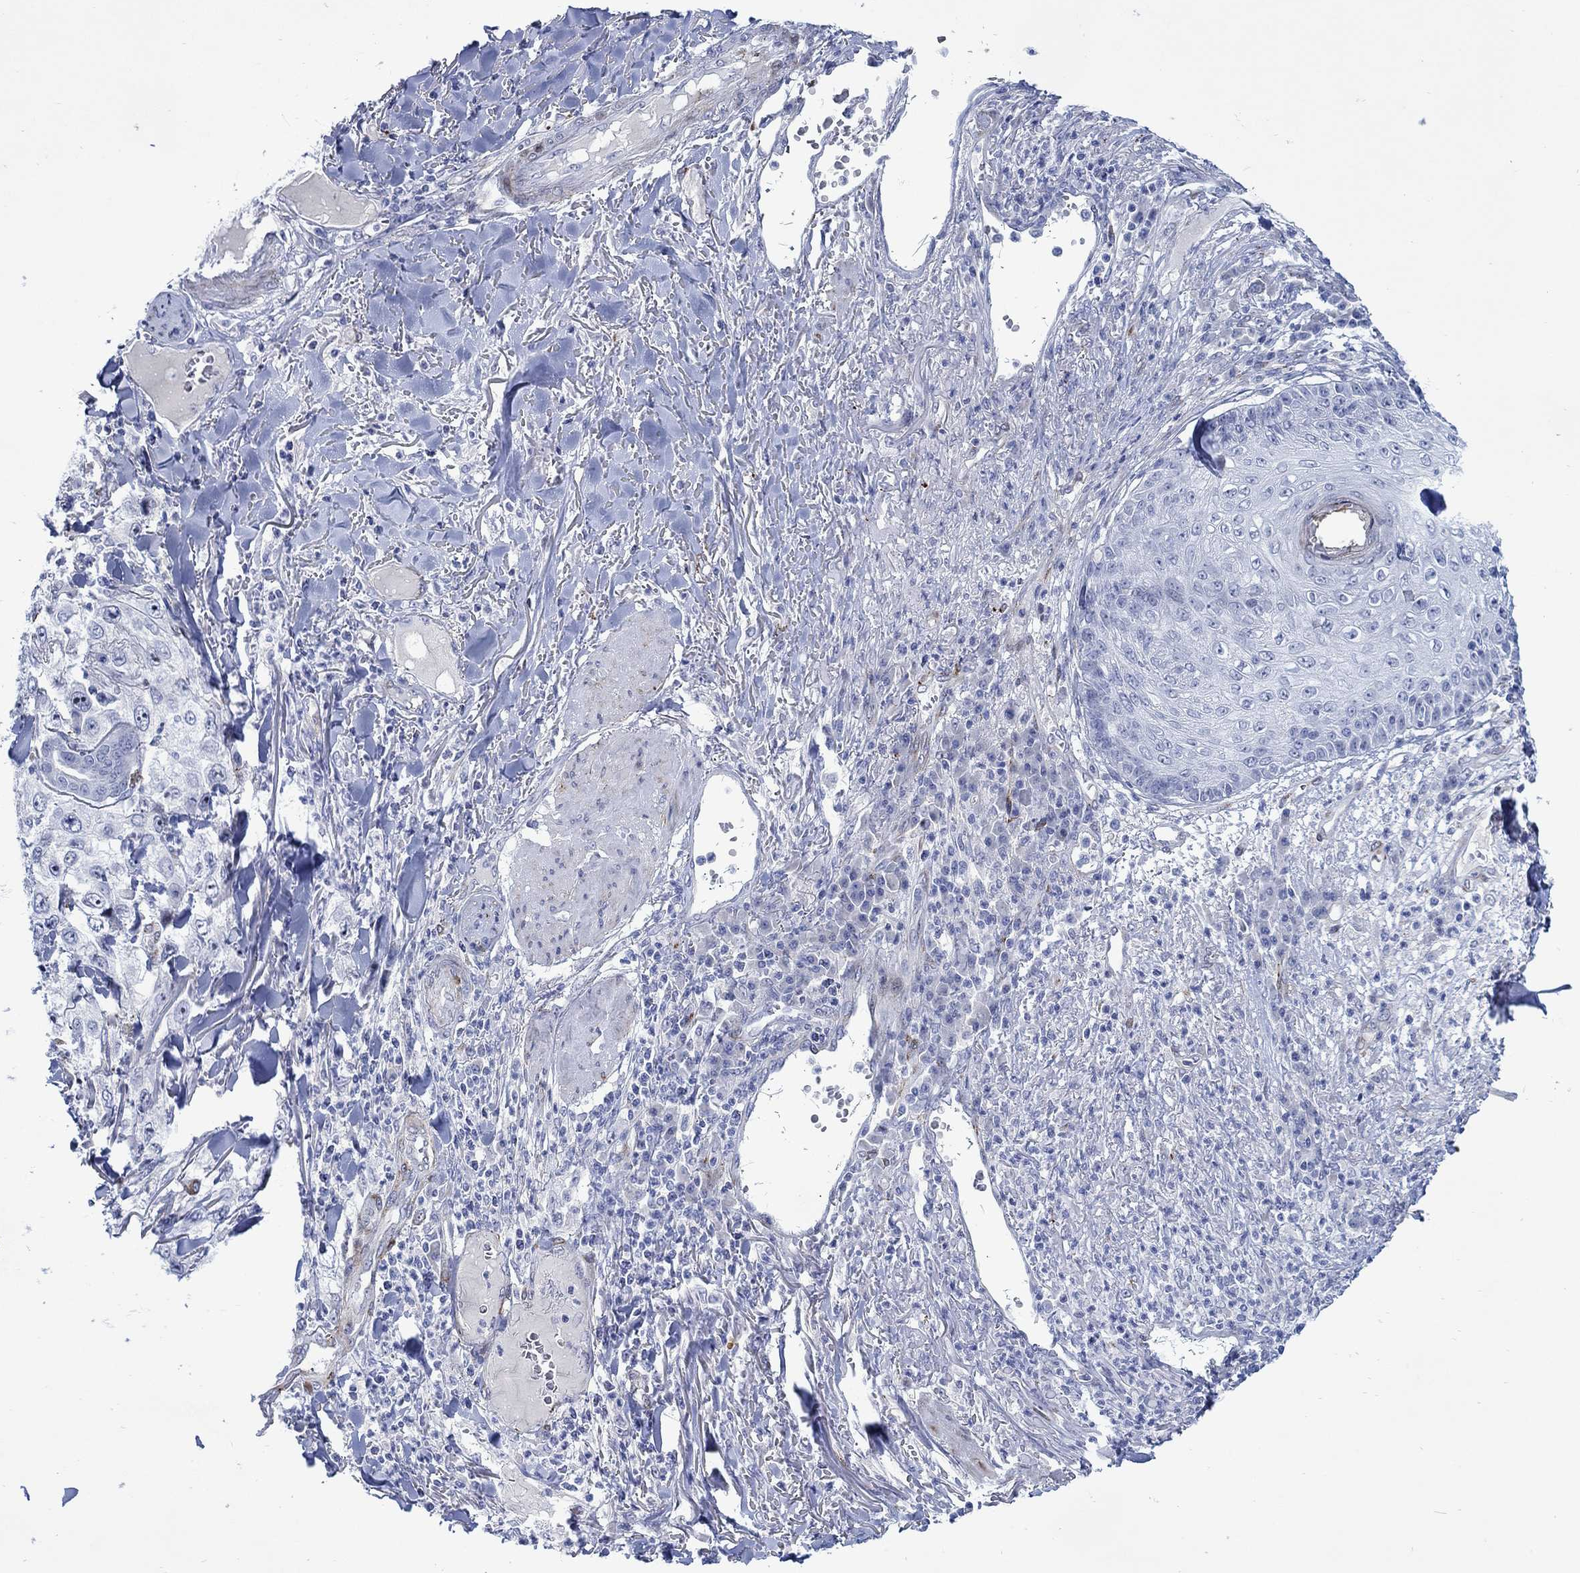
{"staining": {"intensity": "negative", "quantity": "none", "location": "none"}, "tissue": "skin cancer", "cell_type": "Tumor cells", "image_type": "cancer", "snomed": [{"axis": "morphology", "description": "Squamous cell carcinoma, NOS"}, {"axis": "topography", "description": "Skin"}], "caption": "Protein analysis of skin cancer displays no significant positivity in tumor cells.", "gene": "KSR2", "patient": {"sex": "male", "age": 82}}